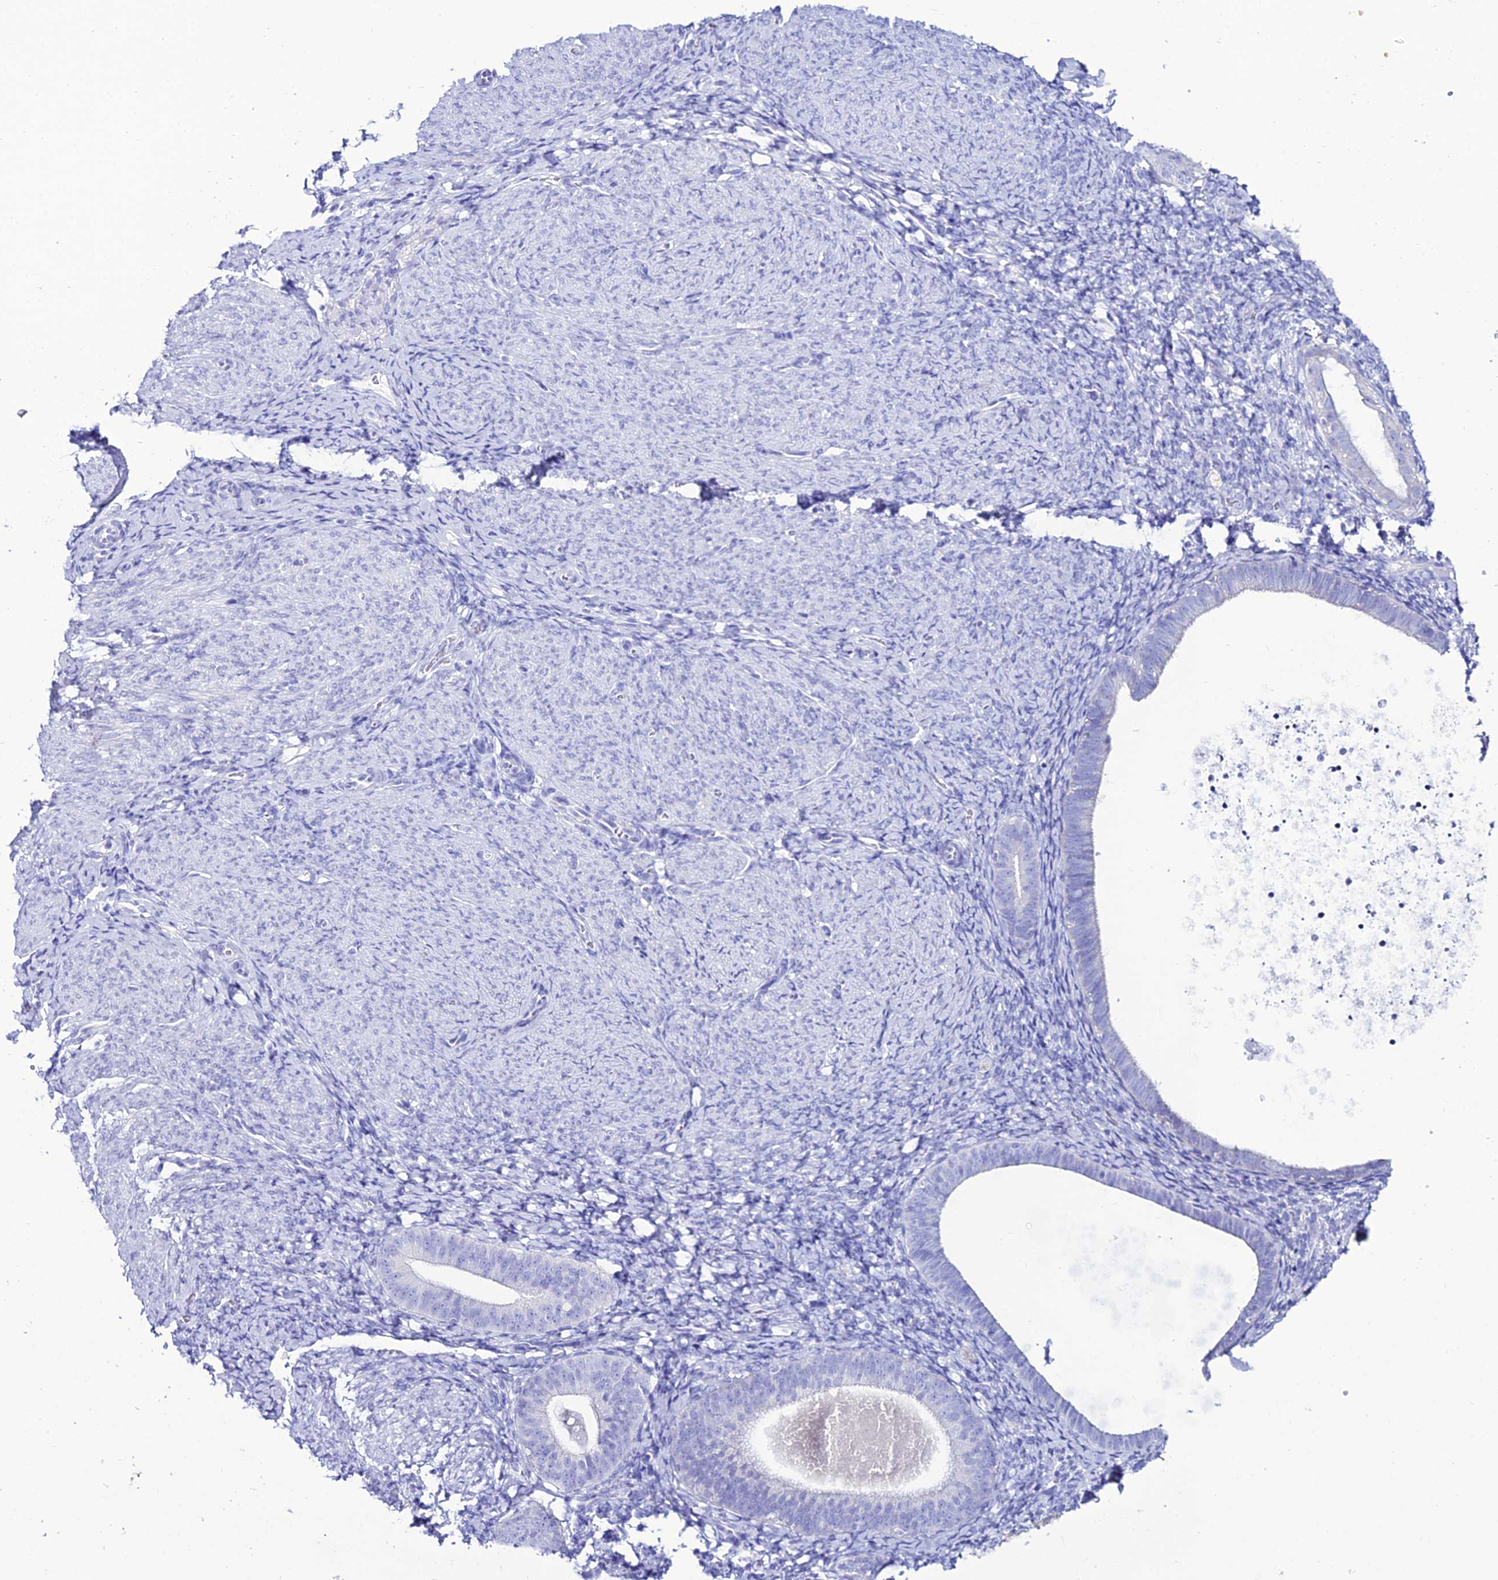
{"staining": {"intensity": "negative", "quantity": "none", "location": "none"}, "tissue": "endometrium", "cell_type": "Cells in endometrial stroma", "image_type": "normal", "snomed": [{"axis": "morphology", "description": "Normal tissue, NOS"}, {"axis": "topography", "description": "Endometrium"}], "caption": "The micrograph displays no staining of cells in endometrial stroma in unremarkable endometrium.", "gene": "OR4D5", "patient": {"sex": "female", "age": 65}}